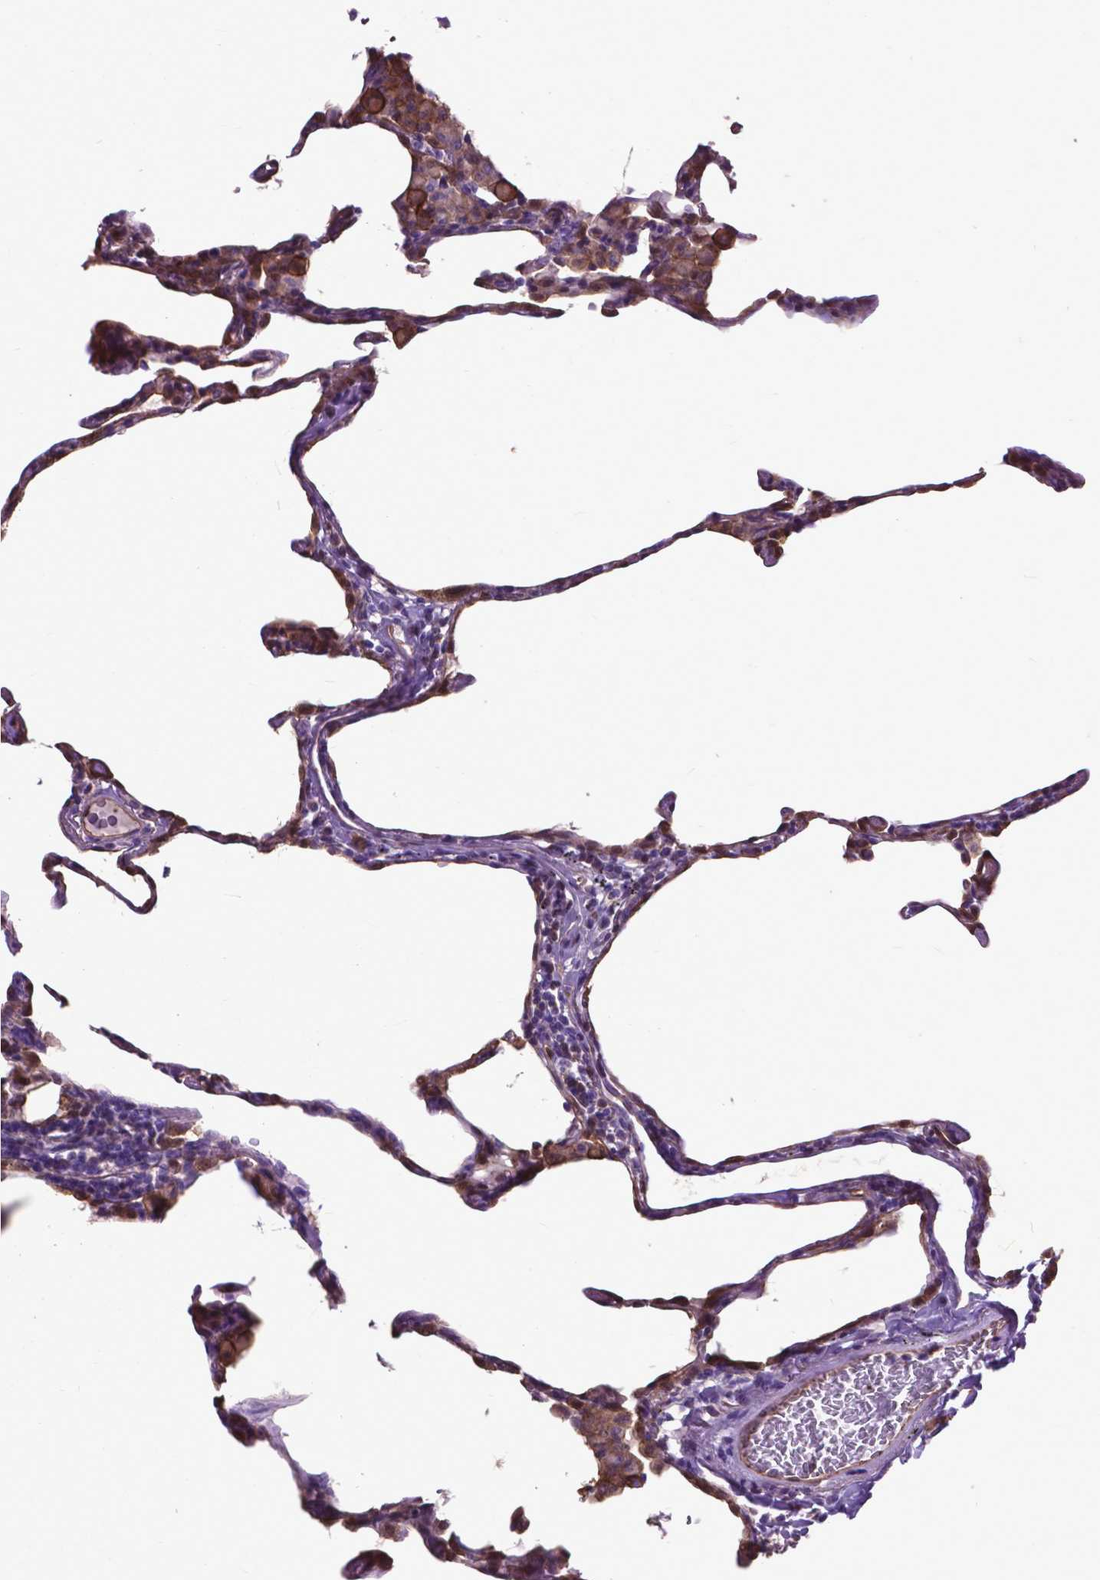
{"staining": {"intensity": "weak", "quantity": "25%-75%", "location": "cytoplasmic/membranous"}, "tissue": "lung", "cell_type": "Alveolar cells", "image_type": "normal", "snomed": [{"axis": "morphology", "description": "Normal tissue, NOS"}, {"axis": "topography", "description": "Lung"}], "caption": "The immunohistochemical stain highlights weak cytoplasmic/membranous staining in alveolar cells of normal lung. The protein of interest is stained brown, and the nuclei are stained in blue (DAB IHC with brightfield microscopy, high magnification).", "gene": "PDLIM1", "patient": {"sex": "female", "age": 57}}